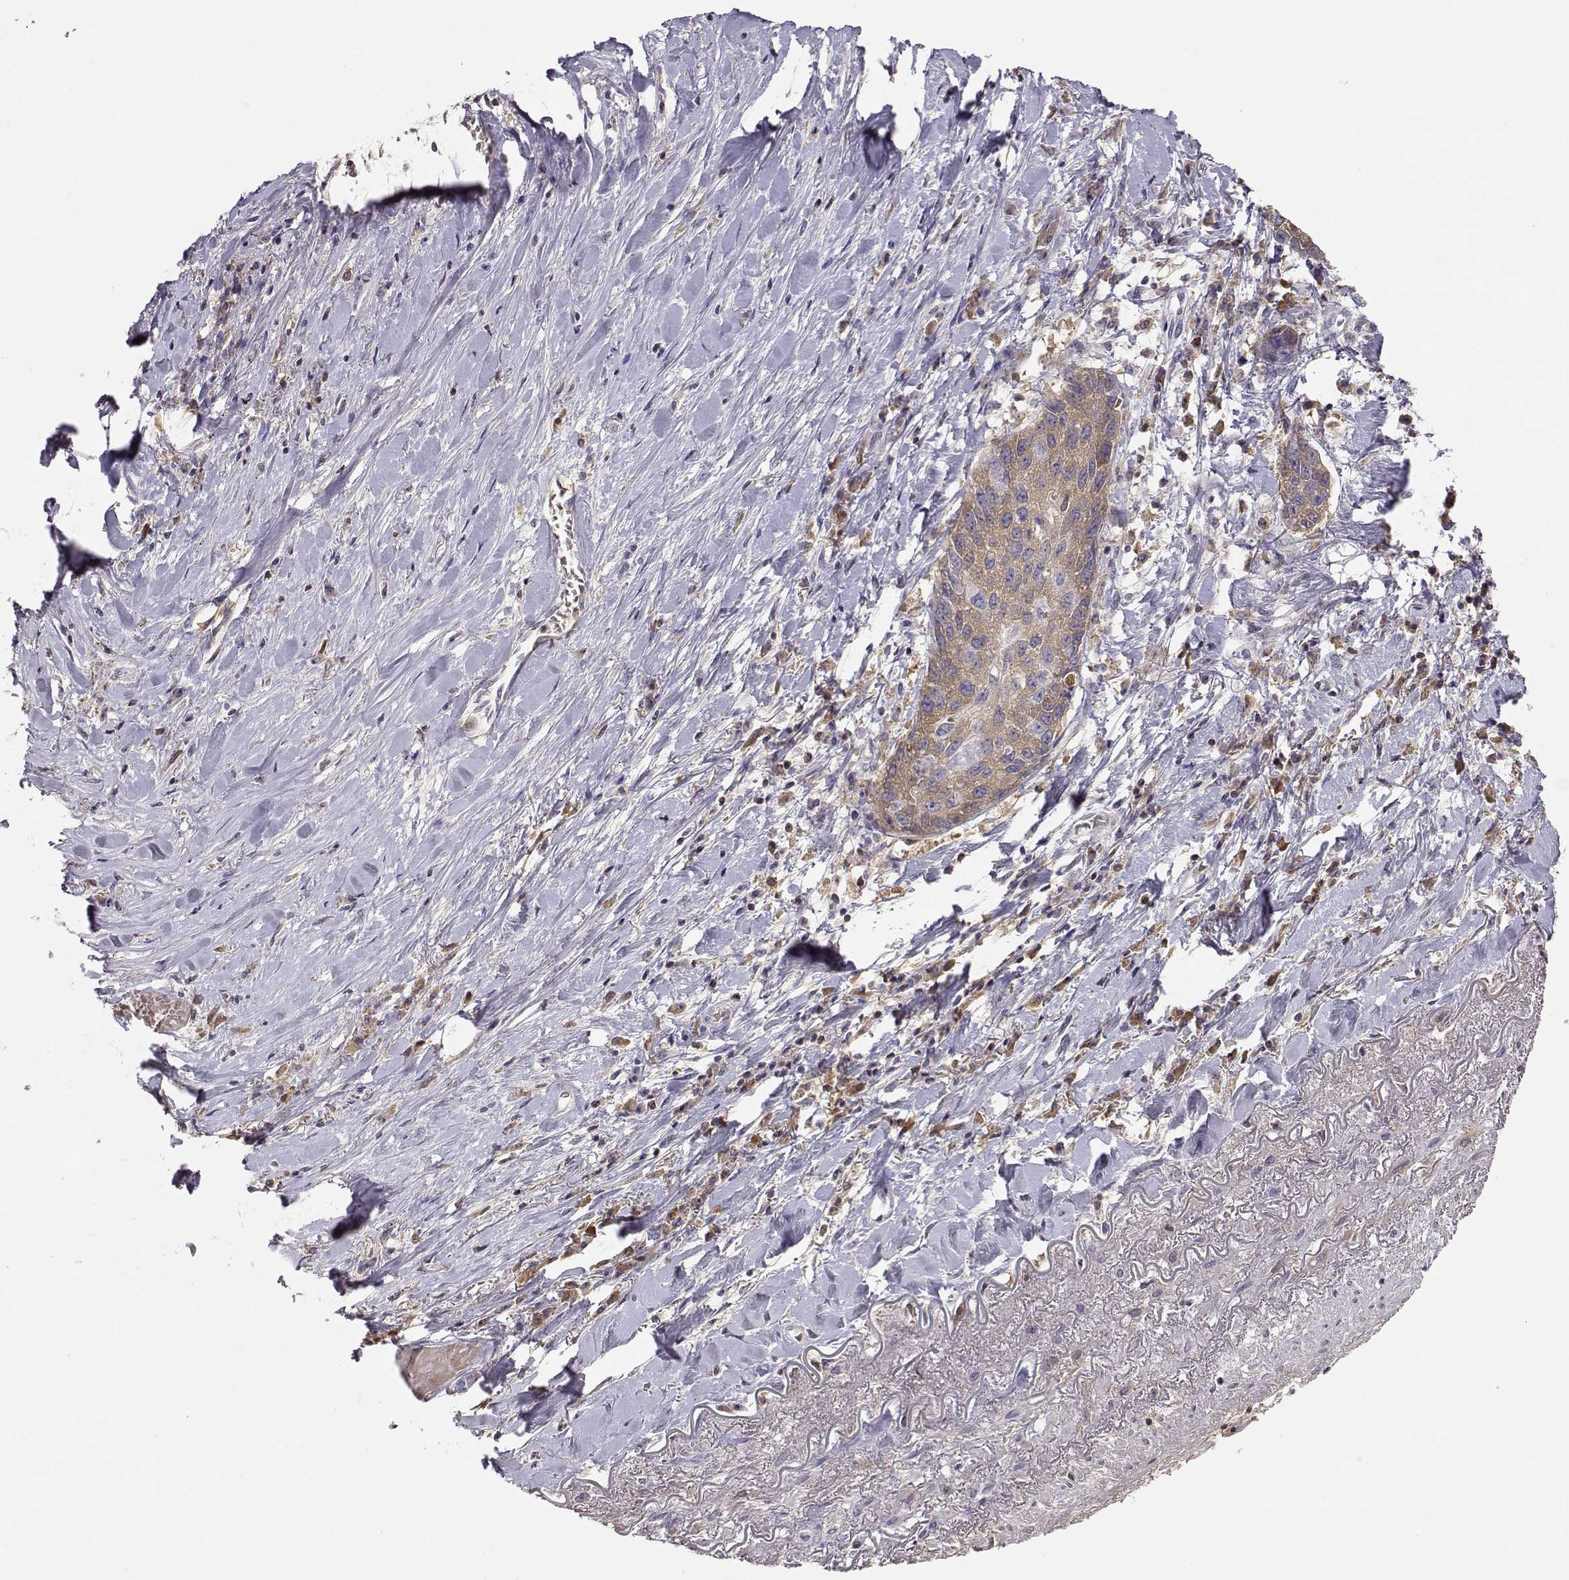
{"staining": {"intensity": "weak", "quantity": ">75%", "location": "cytoplasmic/membranous"}, "tissue": "lung cancer", "cell_type": "Tumor cells", "image_type": "cancer", "snomed": [{"axis": "morphology", "description": "Squamous cell carcinoma, NOS"}, {"axis": "topography", "description": "Lung"}], "caption": "Human lung cancer (squamous cell carcinoma) stained for a protein (brown) exhibits weak cytoplasmic/membranous positive staining in approximately >75% of tumor cells.", "gene": "TACR1", "patient": {"sex": "male", "age": 73}}